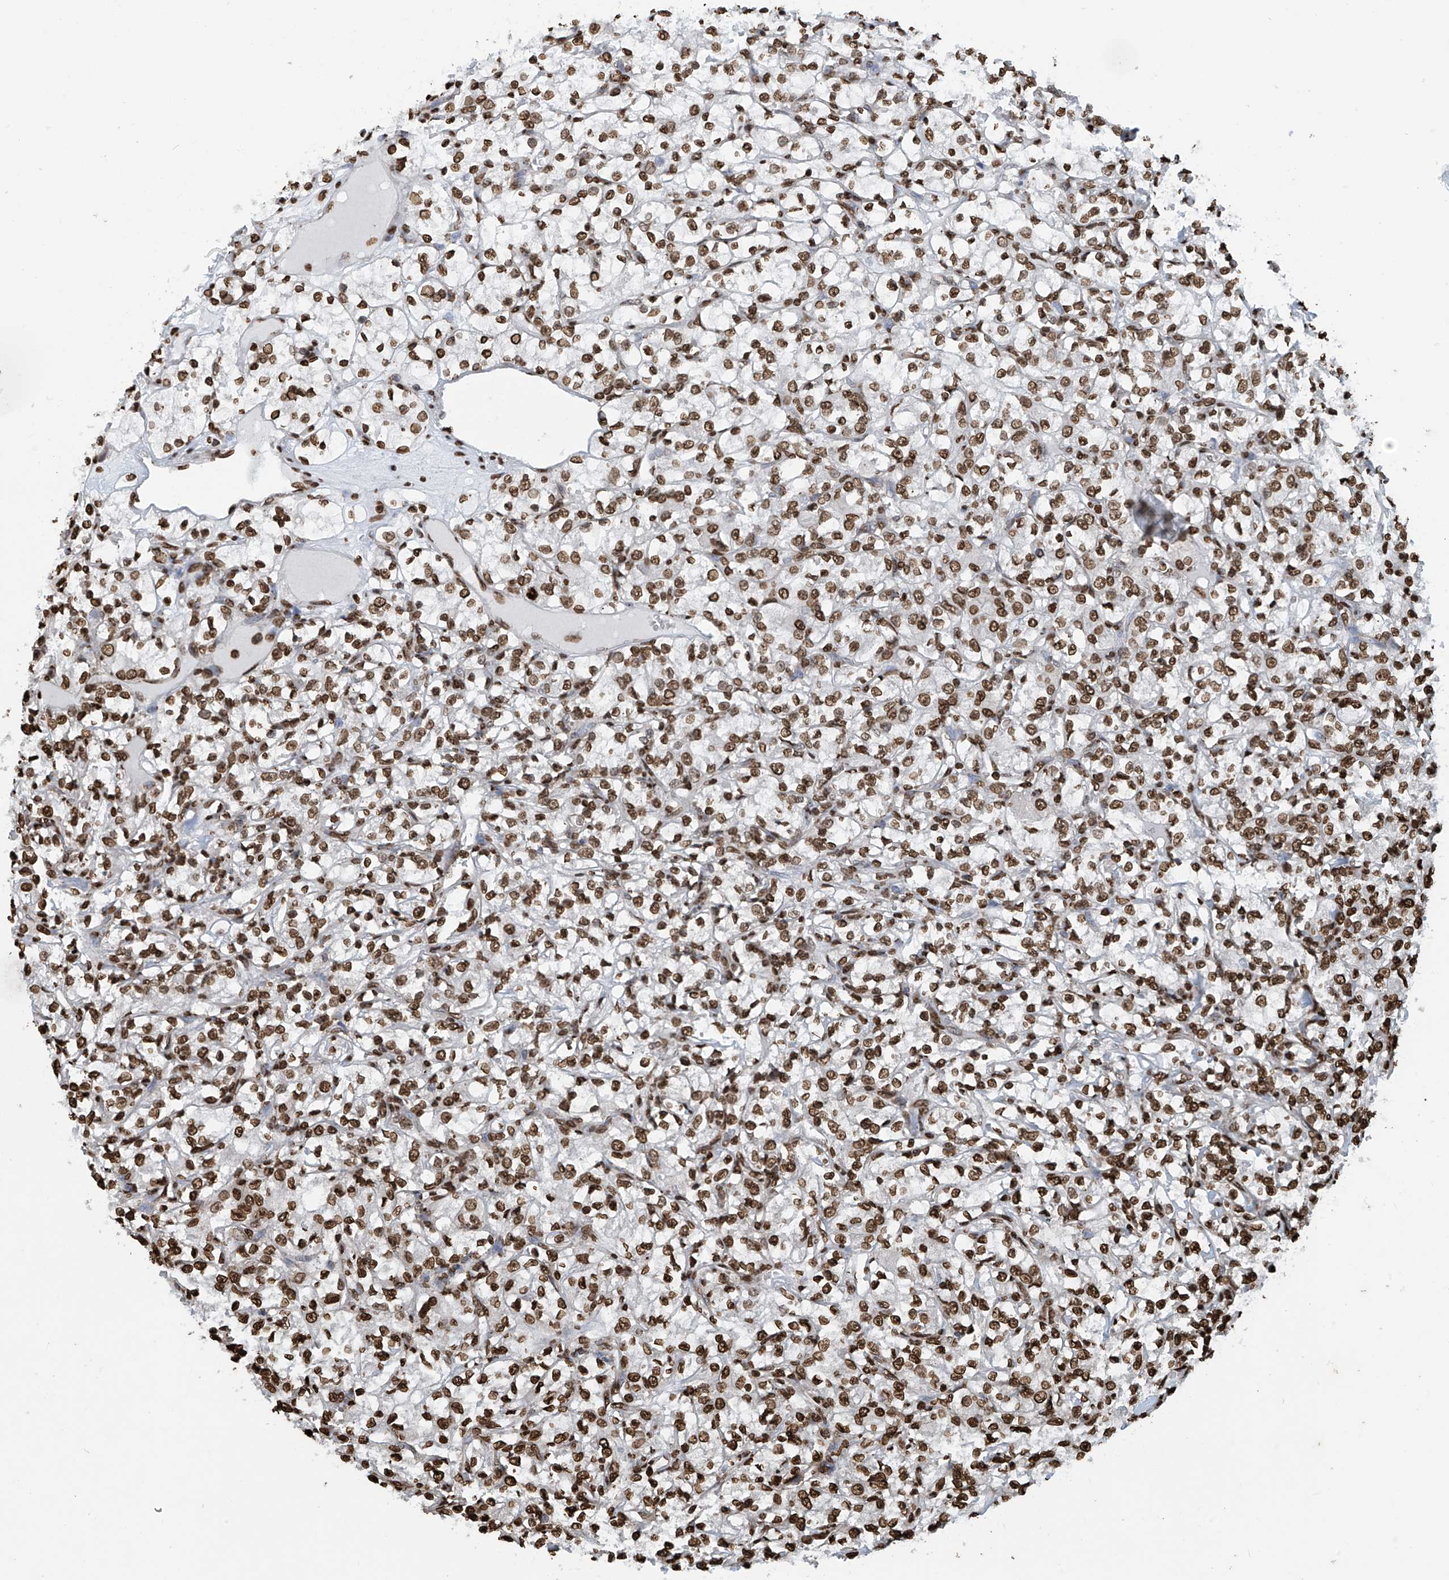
{"staining": {"intensity": "strong", "quantity": ">75%", "location": "nuclear"}, "tissue": "renal cancer", "cell_type": "Tumor cells", "image_type": "cancer", "snomed": [{"axis": "morphology", "description": "Adenocarcinoma, NOS"}, {"axis": "topography", "description": "Kidney"}], "caption": "A micrograph of human renal cancer stained for a protein reveals strong nuclear brown staining in tumor cells.", "gene": "DPPA2", "patient": {"sex": "female", "age": 69}}